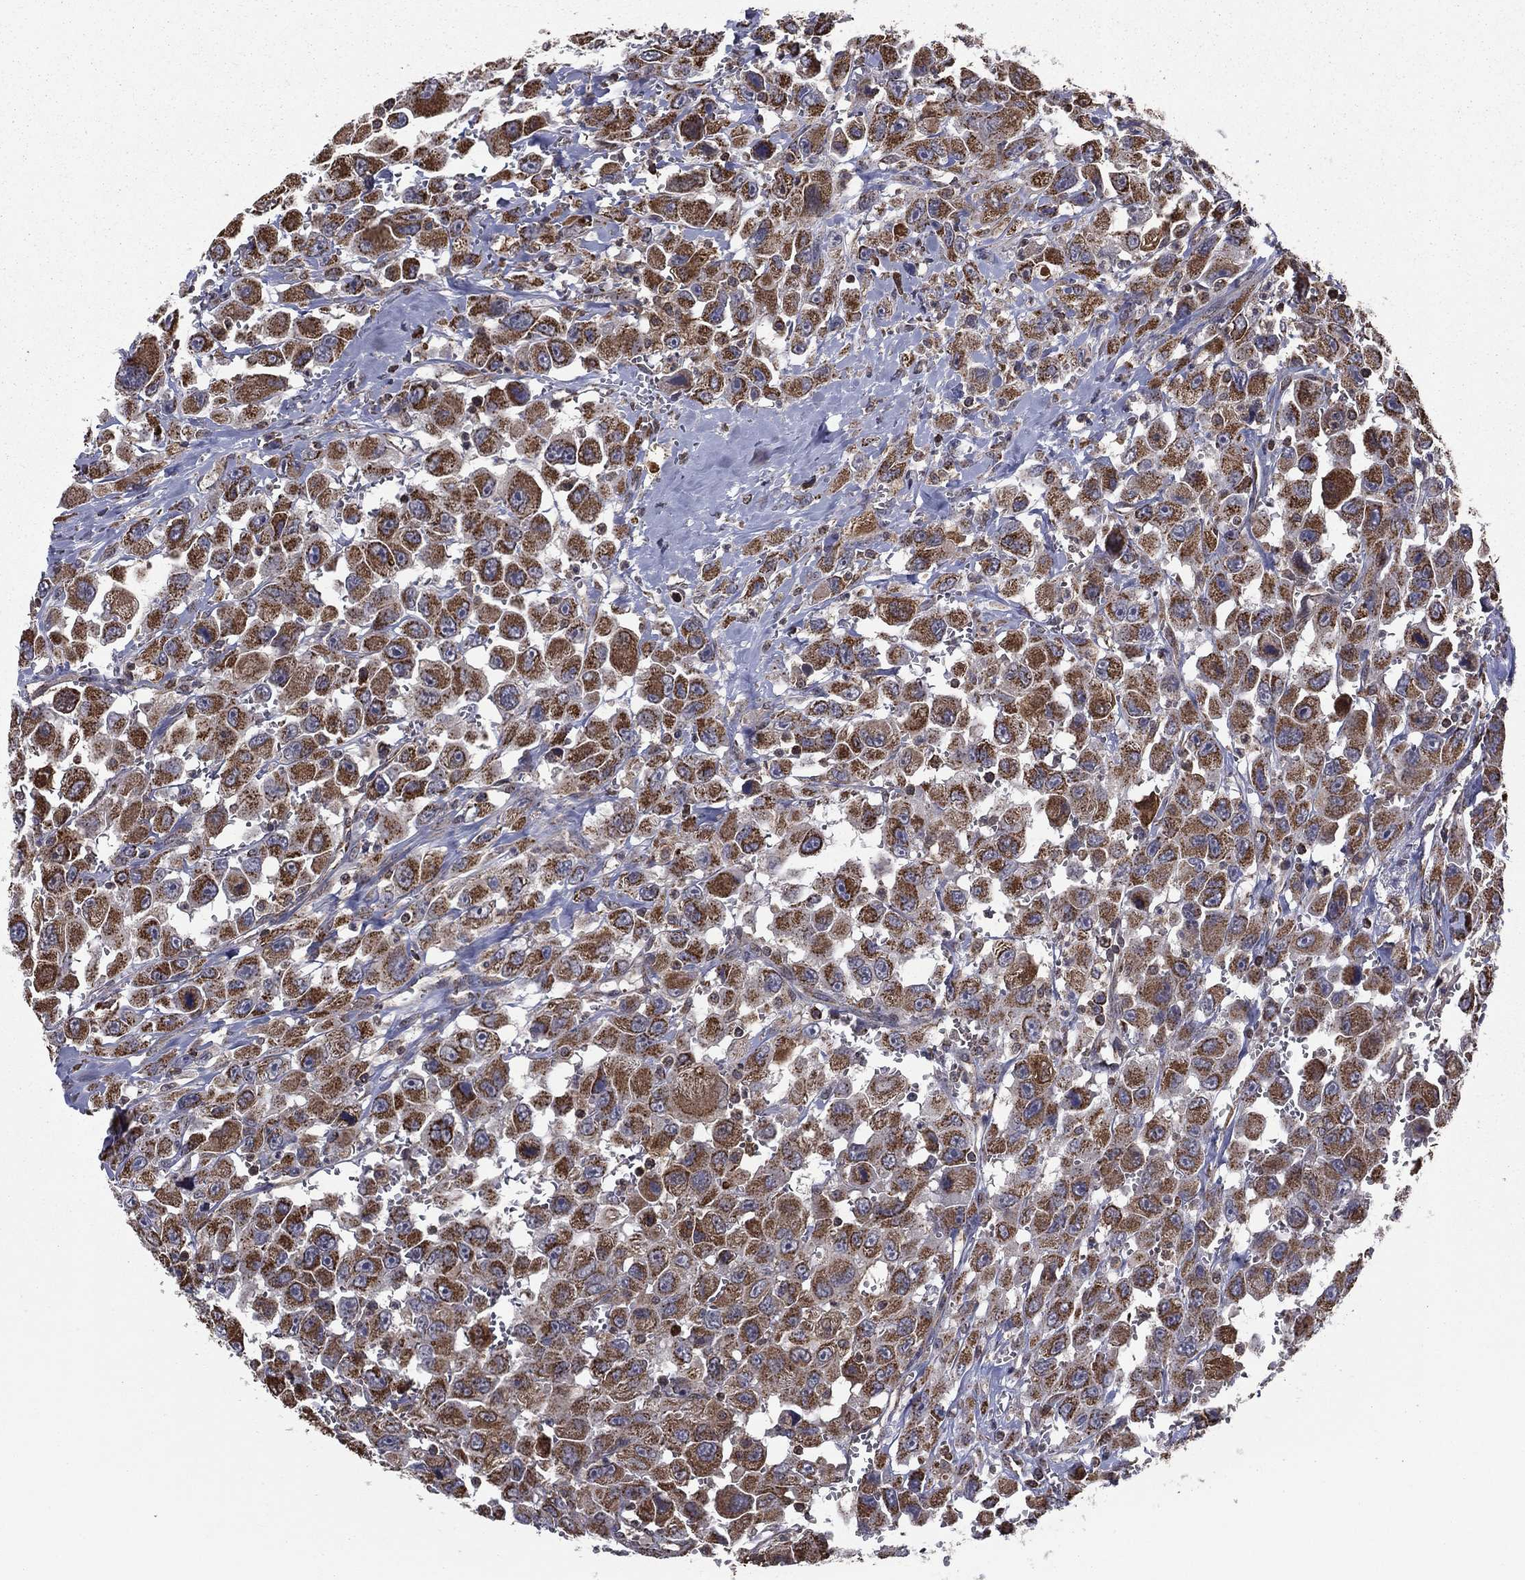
{"staining": {"intensity": "moderate", "quantity": ">75%", "location": "cytoplasmic/membranous"}, "tissue": "head and neck cancer", "cell_type": "Tumor cells", "image_type": "cancer", "snomed": [{"axis": "morphology", "description": "Squamous cell carcinoma, NOS"}, {"axis": "morphology", "description": "Squamous cell carcinoma, metastatic, NOS"}, {"axis": "topography", "description": "Oral tissue"}, {"axis": "topography", "description": "Head-Neck"}], "caption": "Immunohistochemistry histopathology image of neoplastic tissue: head and neck metastatic squamous cell carcinoma stained using IHC shows medium levels of moderate protein expression localized specifically in the cytoplasmic/membranous of tumor cells, appearing as a cytoplasmic/membranous brown color.", "gene": "RIGI", "patient": {"sex": "female", "age": 85}}